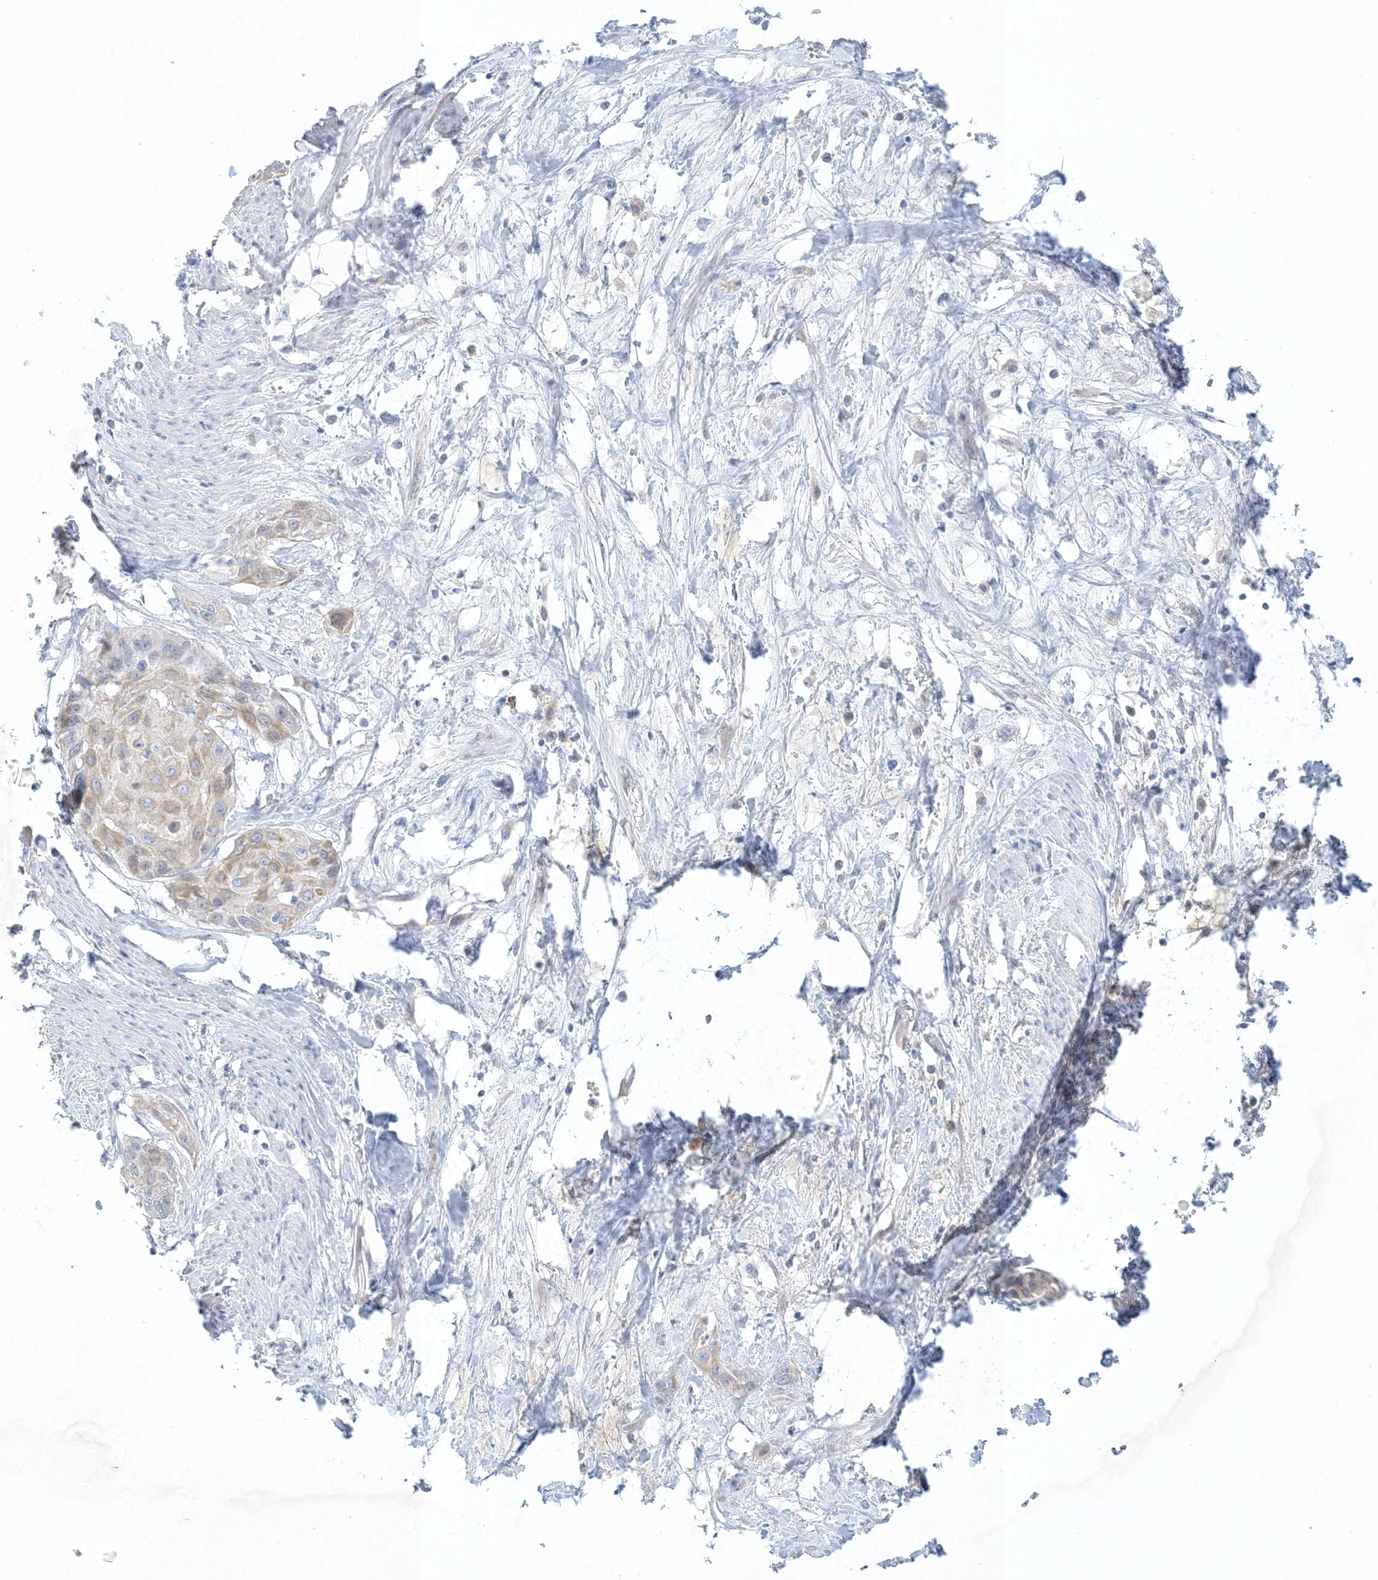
{"staining": {"intensity": "weak", "quantity": "<25%", "location": "cytoplasmic/membranous"}, "tissue": "cervical cancer", "cell_type": "Tumor cells", "image_type": "cancer", "snomed": [{"axis": "morphology", "description": "Squamous cell carcinoma, NOS"}, {"axis": "topography", "description": "Cervix"}], "caption": "Immunohistochemistry (IHC) of human cervical cancer (squamous cell carcinoma) displays no positivity in tumor cells.", "gene": "XIRP2", "patient": {"sex": "female", "age": 57}}